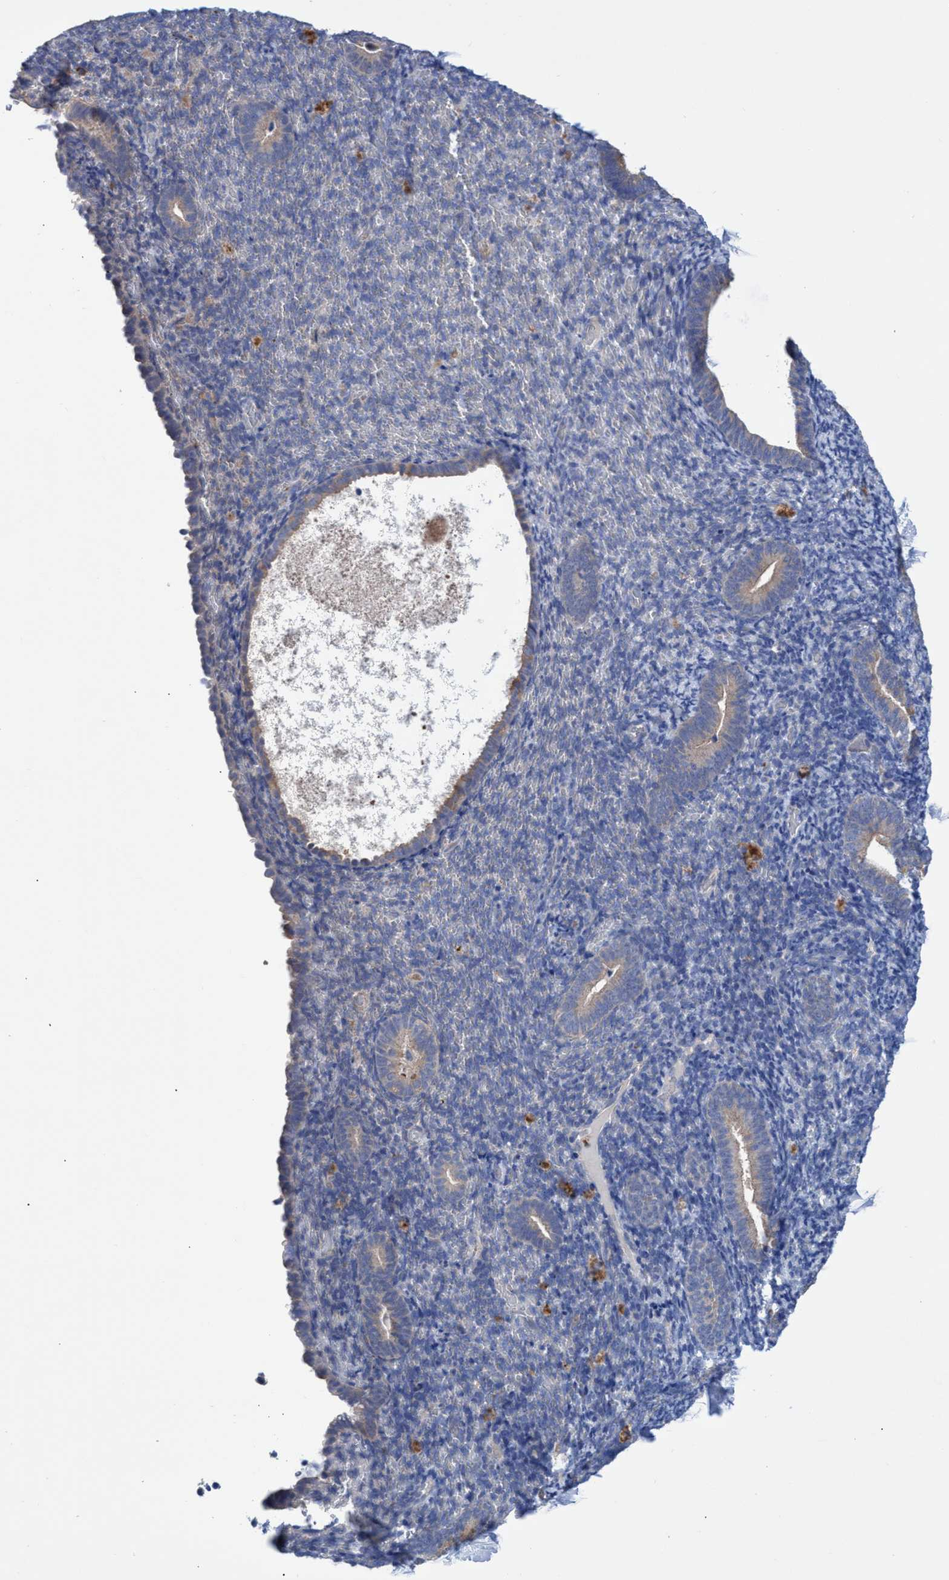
{"staining": {"intensity": "weak", "quantity": "<25%", "location": "cytoplasmic/membranous"}, "tissue": "endometrium", "cell_type": "Cells in endometrial stroma", "image_type": "normal", "snomed": [{"axis": "morphology", "description": "Normal tissue, NOS"}, {"axis": "topography", "description": "Endometrium"}], "caption": "This is an immunohistochemistry micrograph of normal human endometrium. There is no staining in cells in endometrial stroma.", "gene": "SVEP1", "patient": {"sex": "female", "age": 51}}